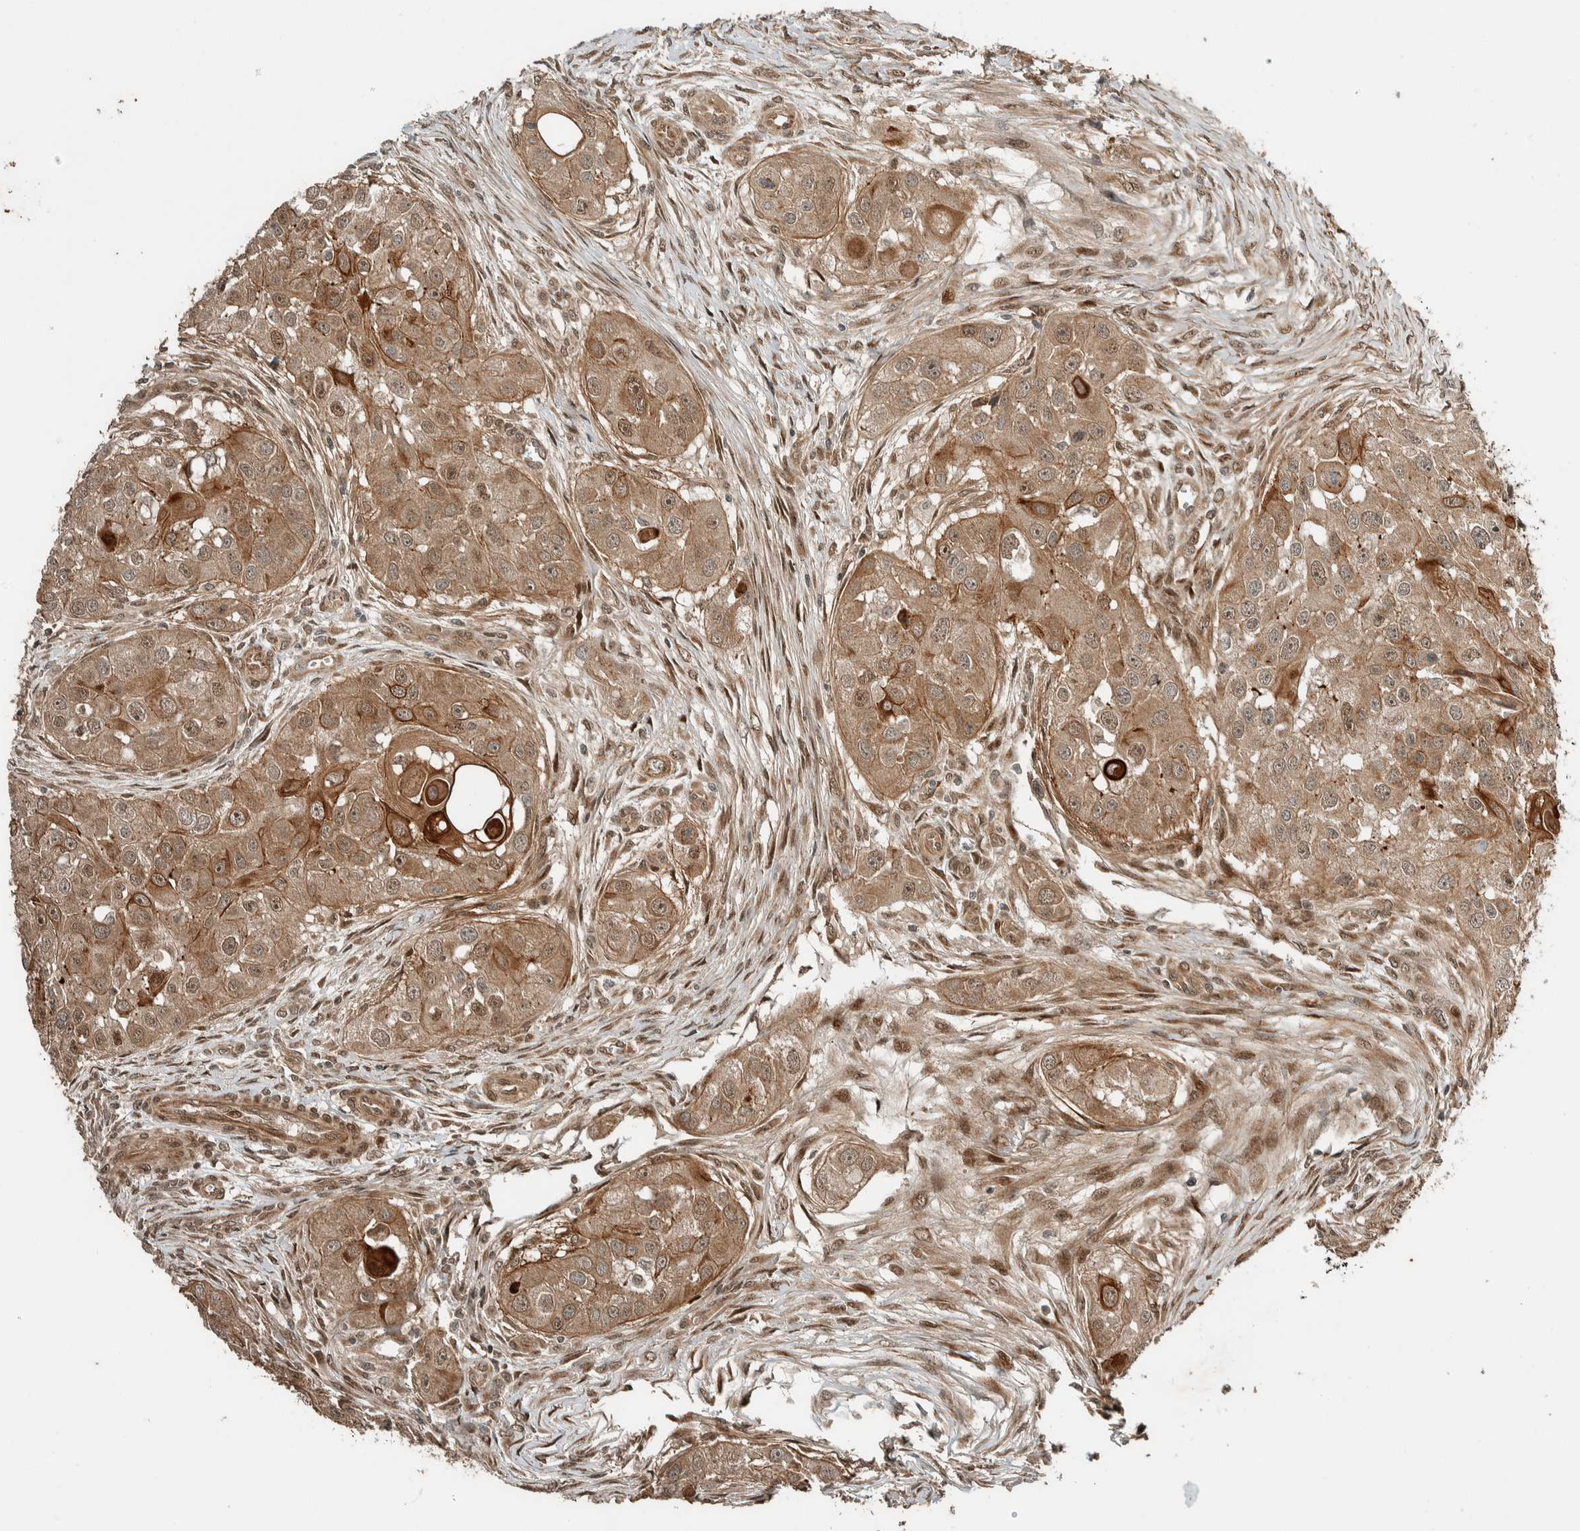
{"staining": {"intensity": "moderate", "quantity": ">75%", "location": "cytoplasmic/membranous,nuclear"}, "tissue": "head and neck cancer", "cell_type": "Tumor cells", "image_type": "cancer", "snomed": [{"axis": "morphology", "description": "Normal tissue, NOS"}, {"axis": "morphology", "description": "Squamous cell carcinoma, NOS"}, {"axis": "topography", "description": "Skeletal muscle"}, {"axis": "topography", "description": "Head-Neck"}], "caption": "Immunohistochemical staining of head and neck cancer (squamous cell carcinoma) exhibits moderate cytoplasmic/membranous and nuclear protein expression in about >75% of tumor cells. (DAB IHC, brown staining for protein, blue staining for nuclei).", "gene": "STXBP4", "patient": {"sex": "male", "age": 51}}